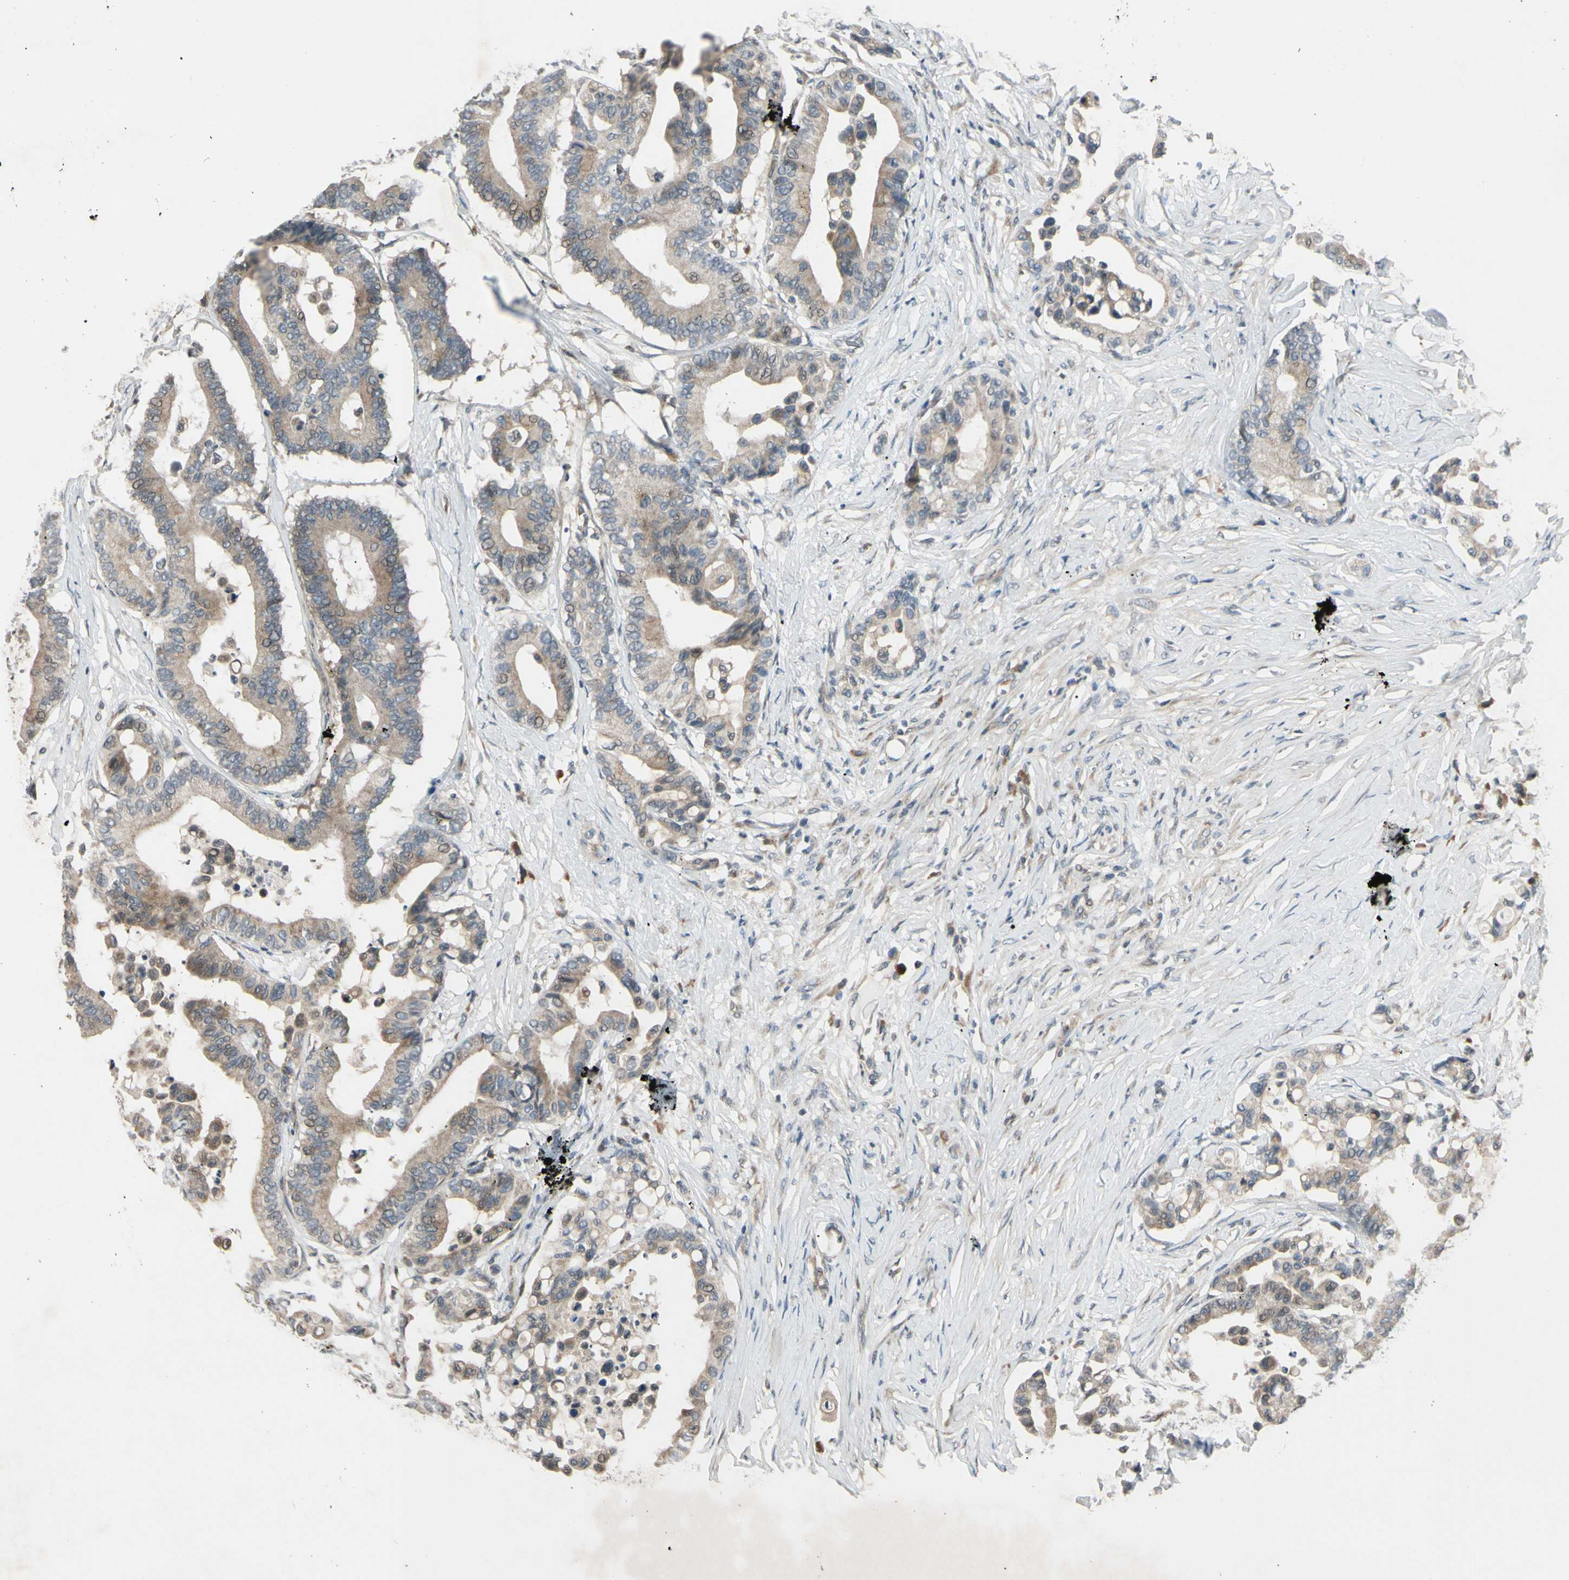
{"staining": {"intensity": "weak", "quantity": ">75%", "location": "cytoplasmic/membranous"}, "tissue": "colorectal cancer", "cell_type": "Tumor cells", "image_type": "cancer", "snomed": [{"axis": "morphology", "description": "Normal tissue, NOS"}, {"axis": "morphology", "description": "Adenocarcinoma, NOS"}, {"axis": "topography", "description": "Colon"}], "caption": "Human adenocarcinoma (colorectal) stained for a protein (brown) reveals weak cytoplasmic/membranous positive expression in approximately >75% of tumor cells.", "gene": "FGF10", "patient": {"sex": "male", "age": 82}}